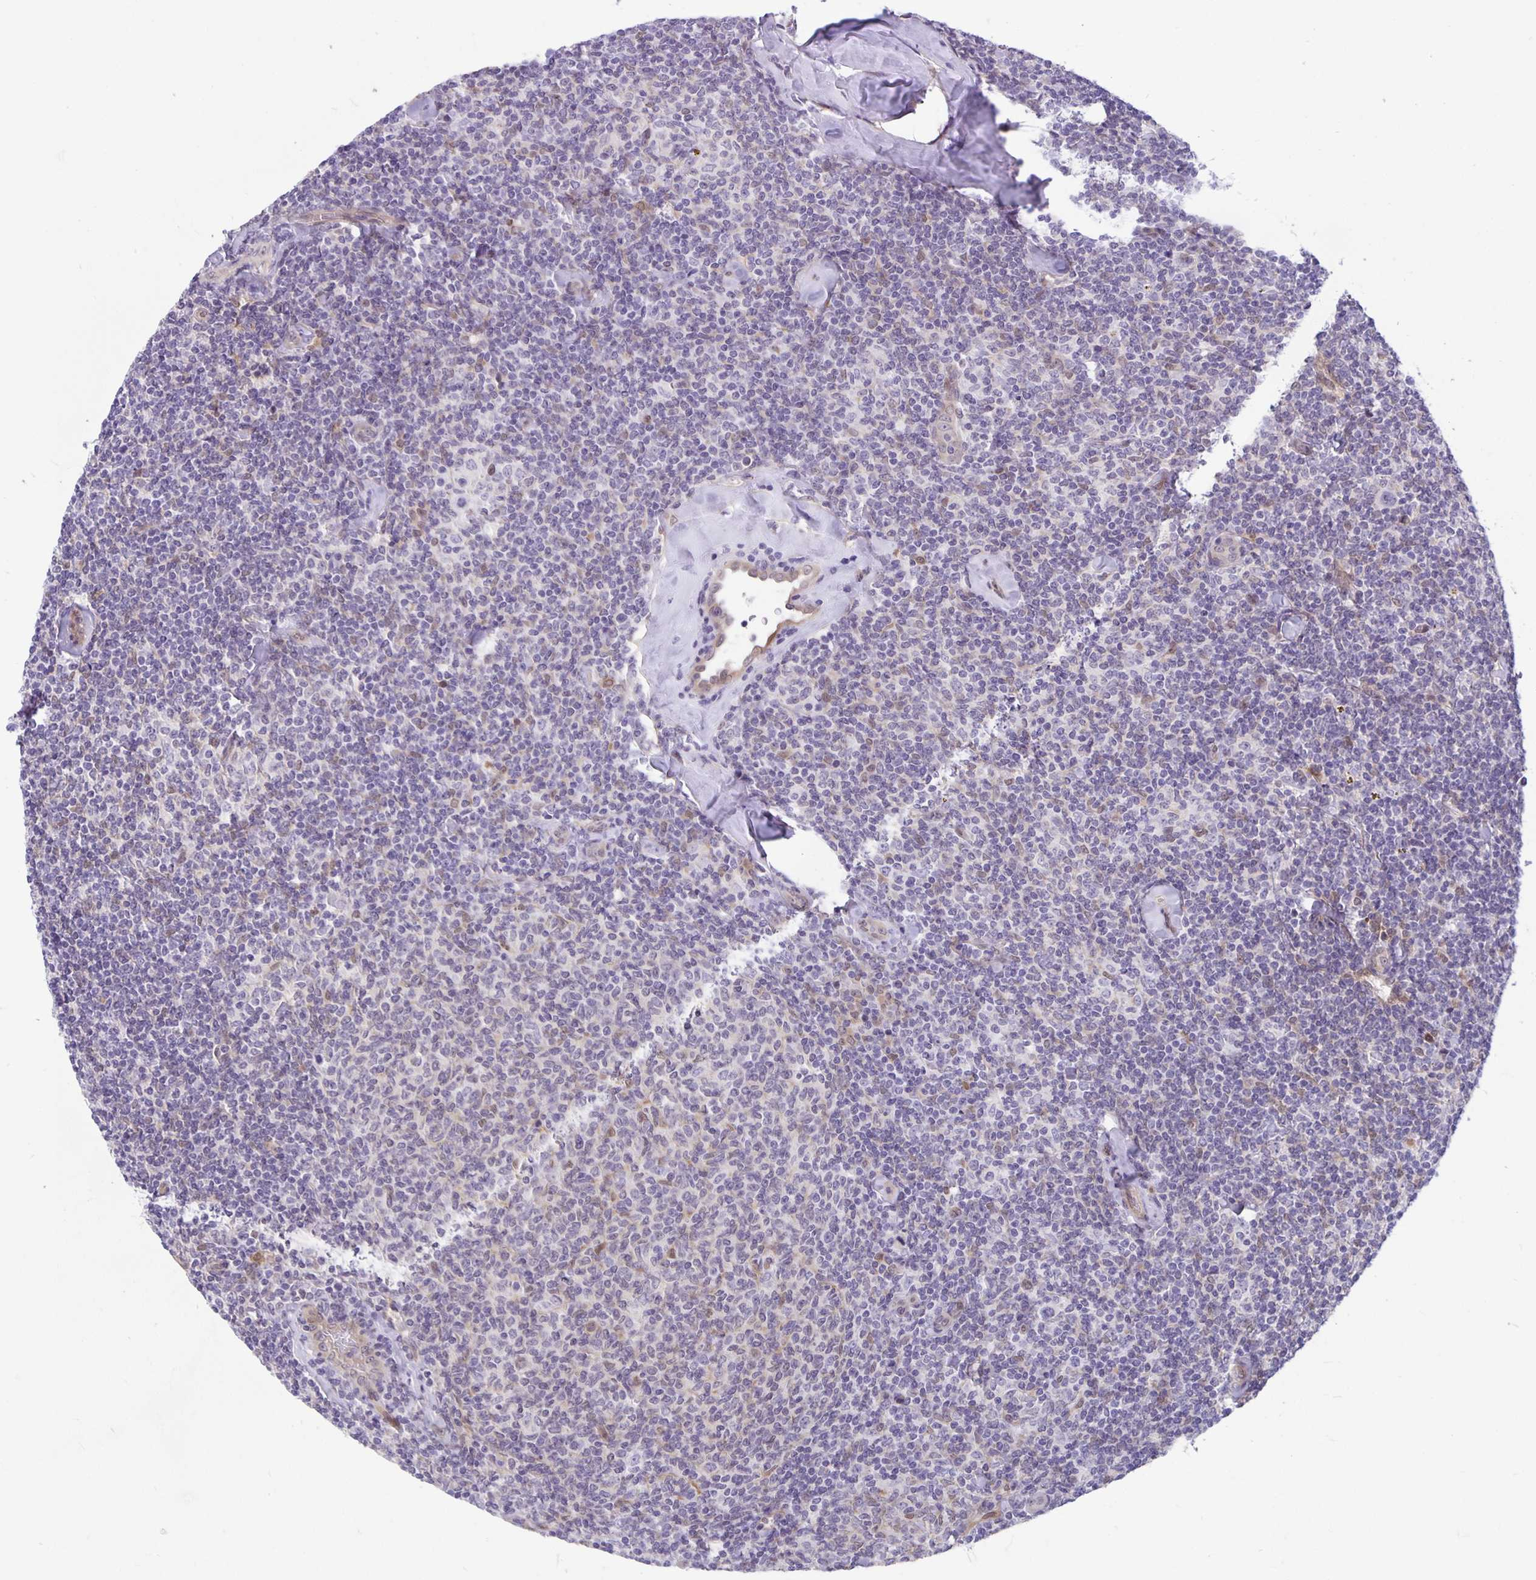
{"staining": {"intensity": "negative", "quantity": "none", "location": "none"}, "tissue": "lymphoma", "cell_type": "Tumor cells", "image_type": "cancer", "snomed": [{"axis": "morphology", "description": "Malignant lymphoma, non-Hodgkin's type, Low grade"}, {"axis": "topography", "description": "Lymph node"}], "caption": "An IHC micrograph of lymphoma is shown. There is no staining in tumor cells of lymphoma.", "gene": "TAX1BP3", "patient": {"sex": "female", "age": 56}}